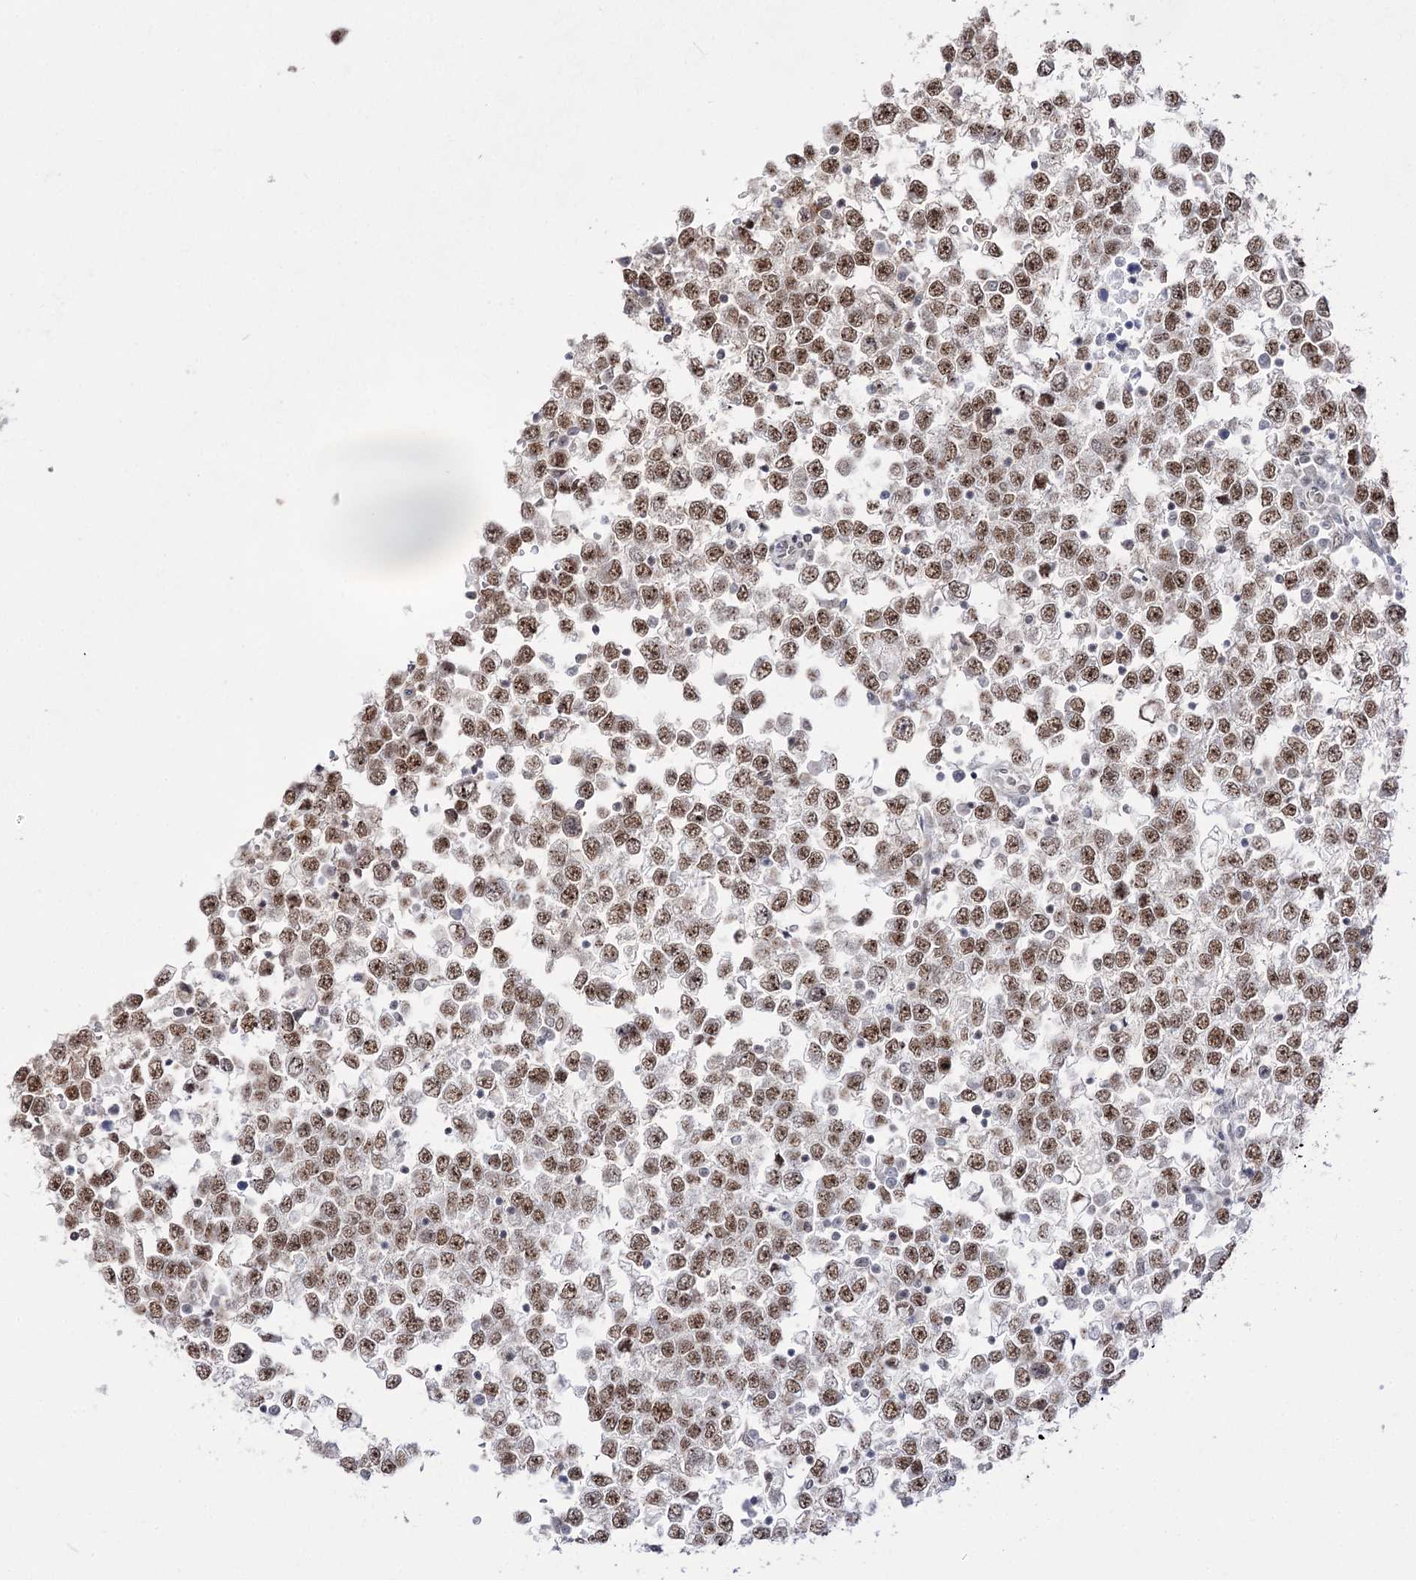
{"staining": {"intensity": "moderate", "quantity": ">75%", "location": "nuclear"}, "tissue": "testis cancer", "cell_type": "Tumor cells", "image_type": "cancer", "snomed": [{"axis": "morphology", "description": "Seminoma, NOS"}, {"axis": "topography", "description": "Testis"}], "caption": "There is medium levels of moderate nuclear expression in tumor cells of seminoma (testis), as demonstrated by immunohistochemical staining (brown color).", "gene": "VGLL4", "patient": {"sex": "male", "age": 65}}